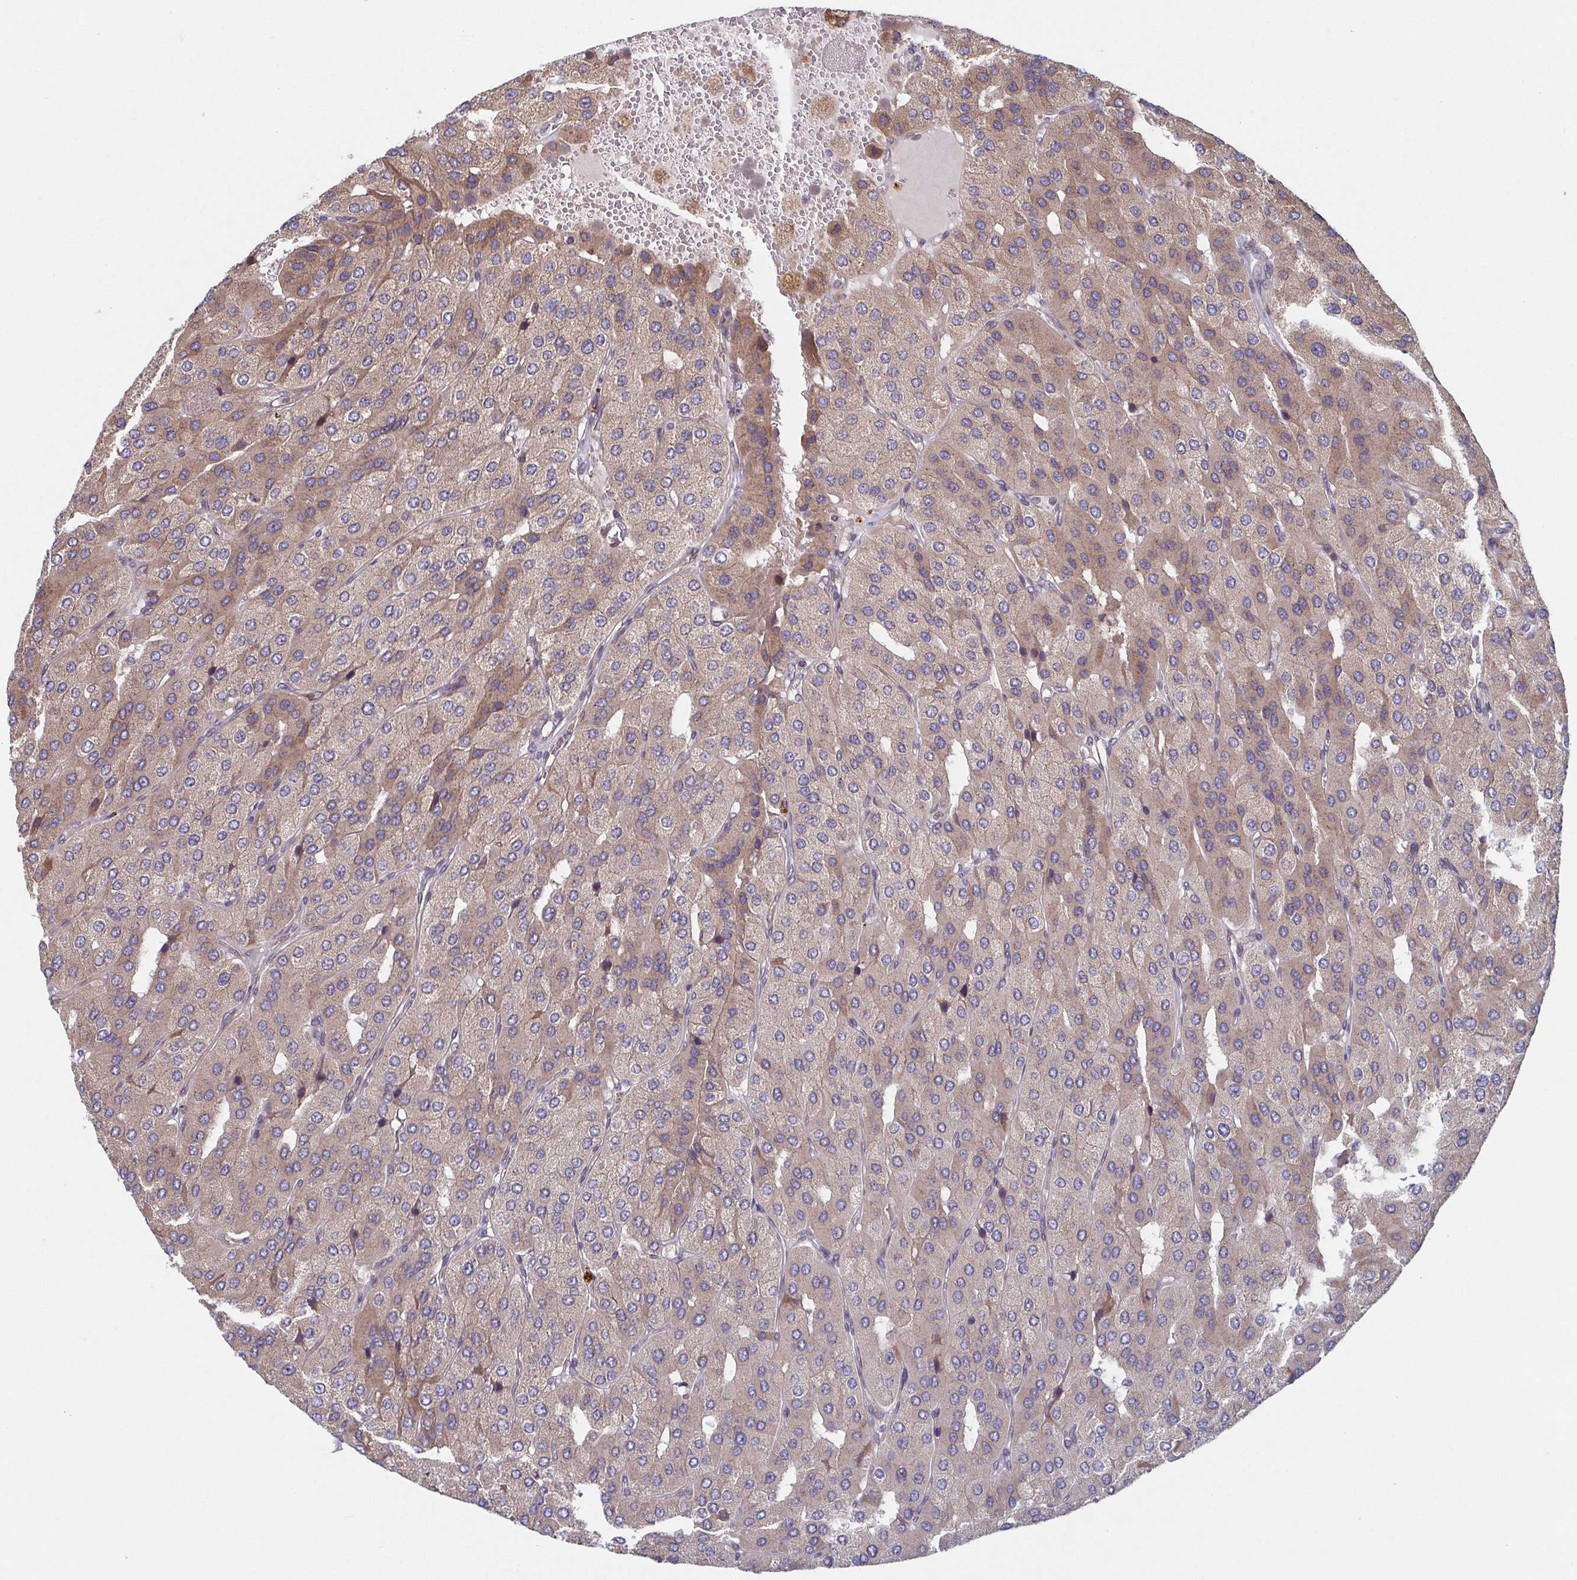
{"staining": {"intensity": "weak", "quantity": ">75%", "location": "cytoplasmic/membranous"}, "tissue": "parathyroid gland", "cell_type": "Glandular cells", "image_type": "normal", "snomed": [{"axis": "morphology", "description": "Normal tissue, NOS"}, {"axis": "morphology", "description": "Adenoma, NOS"}, {"axis": "topography", "description": "Parathyroid gland"}], "caption": "Immunohistochemistry image of normal parathyroid gland stained for a protein (brown), which reveals low levels of weak cytoplasmic/membranous staining in about >75% of glandular cells.", "gene": "COPB1", "patient": {"sex": "female", "age": 86}}